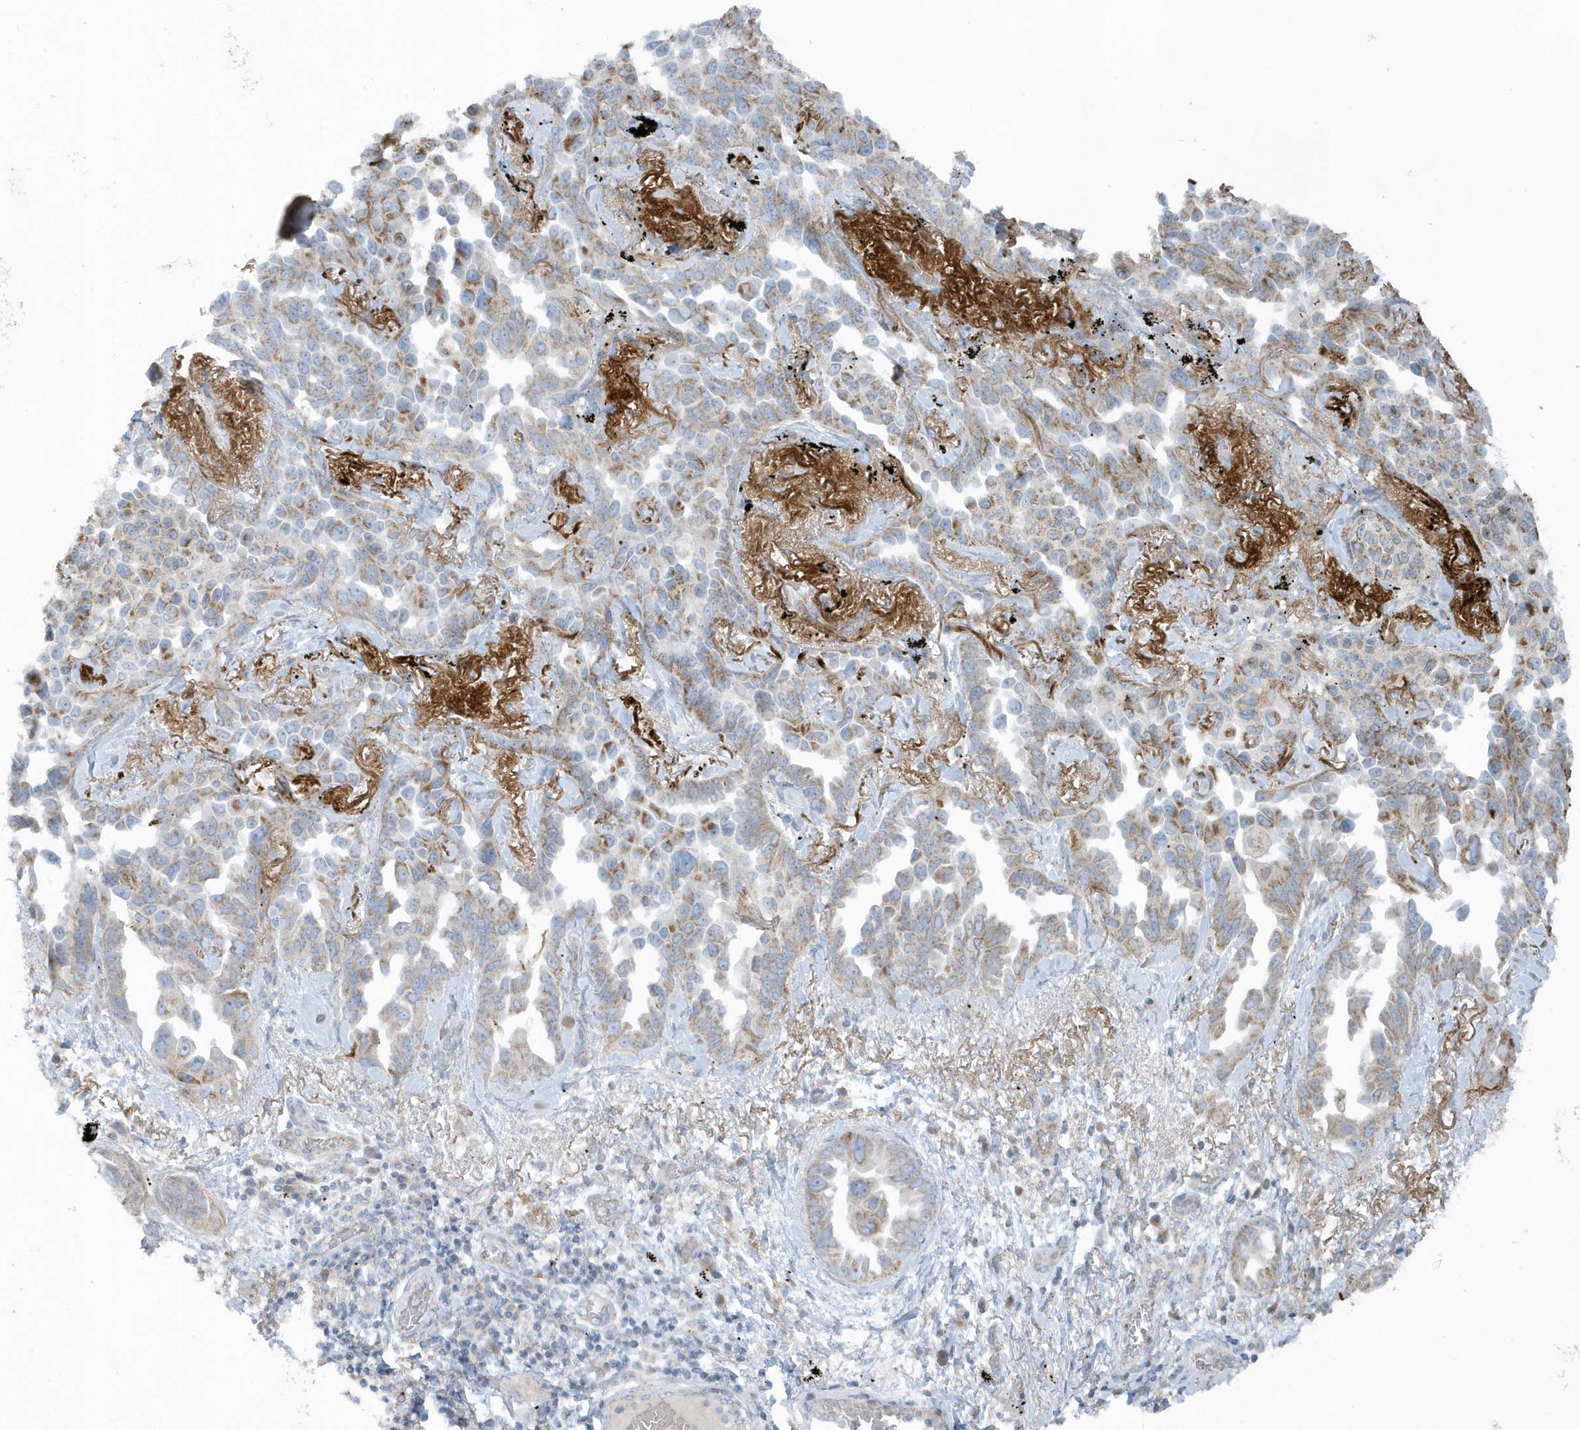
{"staining": {"intensity": "moderate", "quantity": ">75%", "location": "cytoplasmic/membranous"}, "tissue": "lung cancer", "cell_type": "Tumor cells", "image_type": "cancer", "snomed": [{"axis": "morphology", "description": "Adenocarcinoma, NOS"}, {"axis": "topography", "description": "Lung"}], "caption": "Tumor cells reveal moderate cytoplasmic/membranous positivity in about >75% of cells in adenocarcinoma (lung).", "gene": "SLC38A2", "patient": {"sex": "female", "age": 67}}